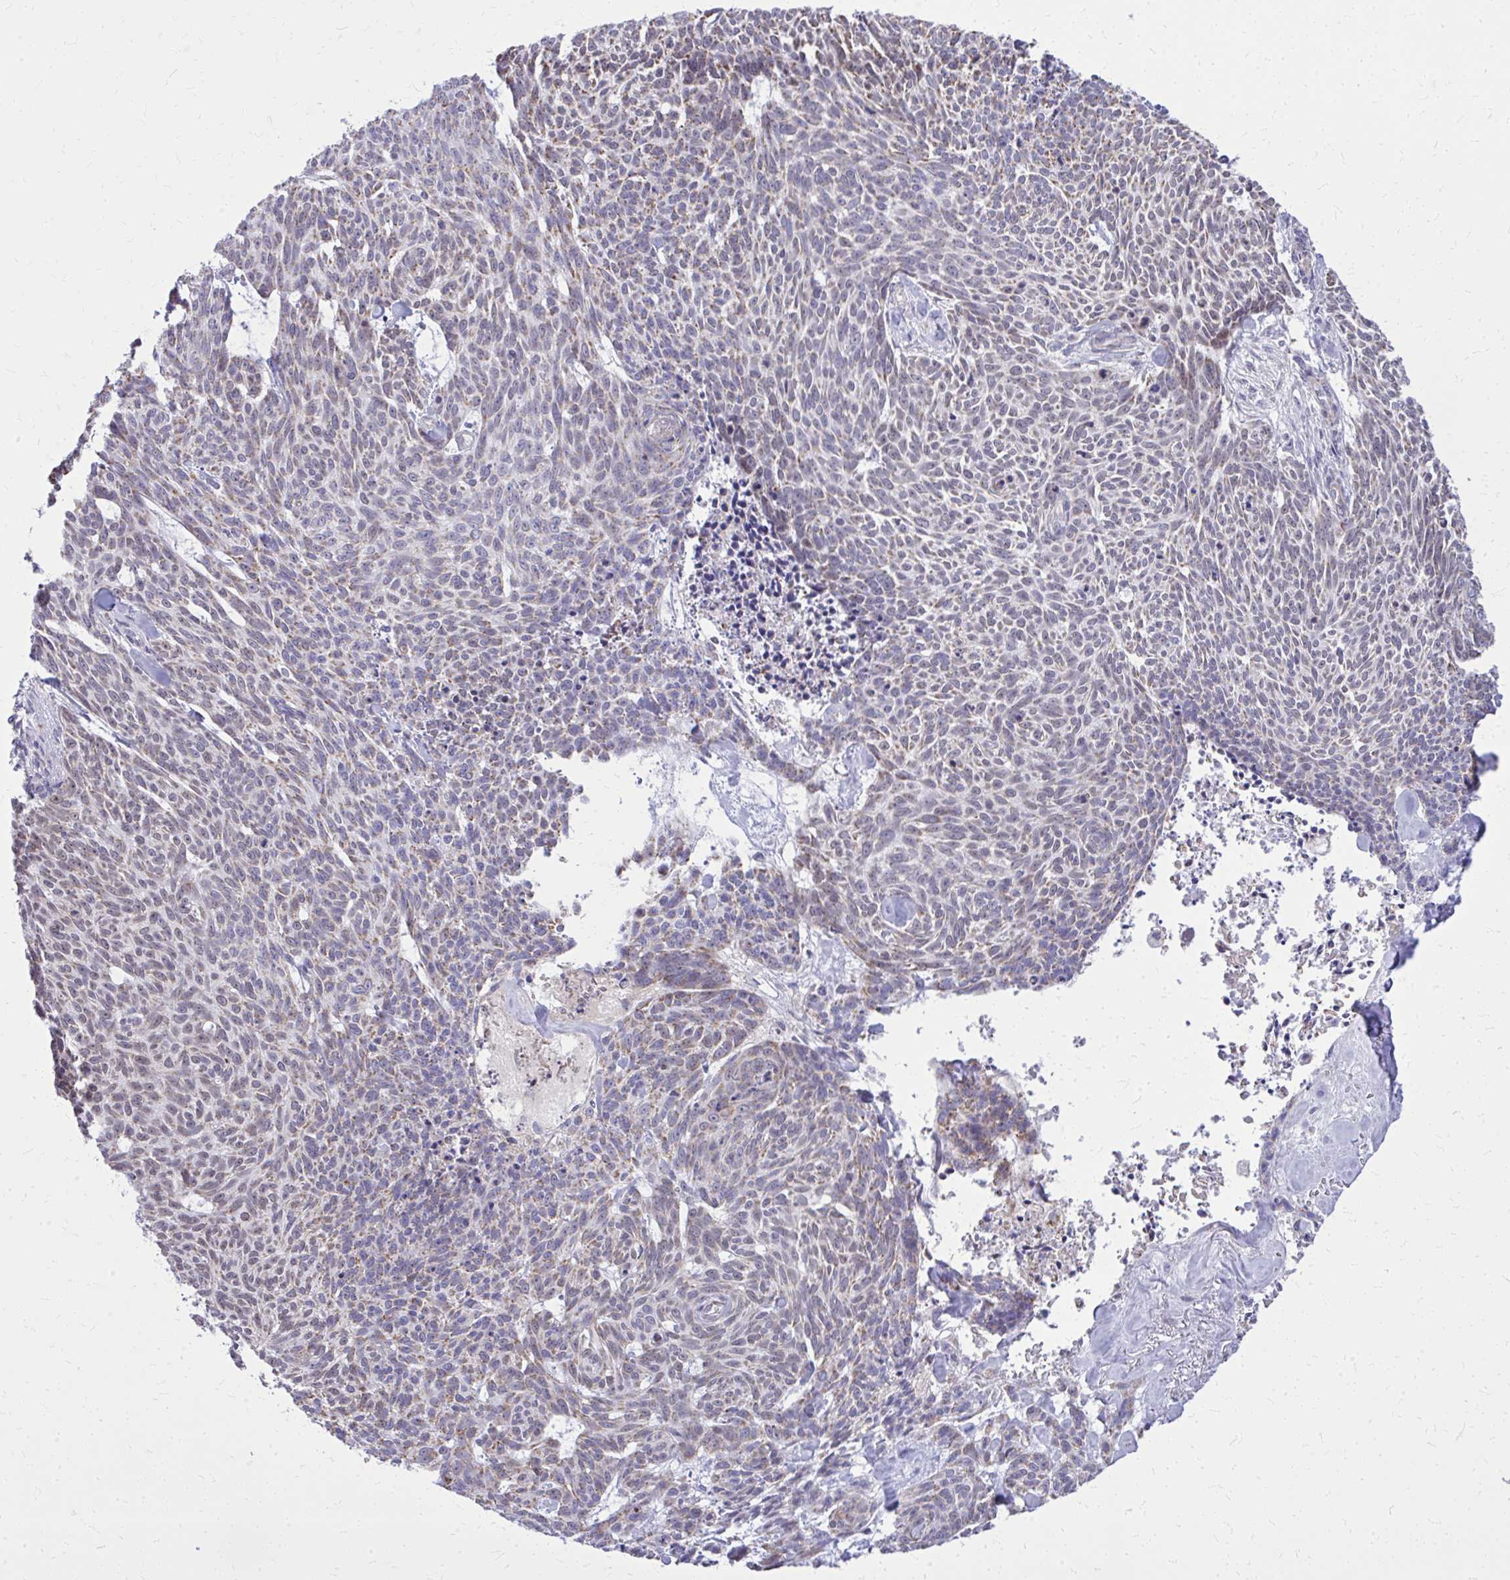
{"staining": {"intensity": "moderate", "quantity": "25%-75%", "location": "cytoplasmic/membranous,nuclear"}, "tissue": "skin cancer", "cell_type": "Tumor cells", "image_type": "cancer", "snomed": [{"axis": "morphology", "description": "Basal cell carcinoma"}, {"axis": "topography", "description": "Skin"}], "caption": "A brown stain shows moderate cytoplasmic/membranous and nuclear staining of a protein in human skin basal cell carcinoma tumor cells.", "gene": "ZNF362", "patient": {"sex": "female", "age": 93}}